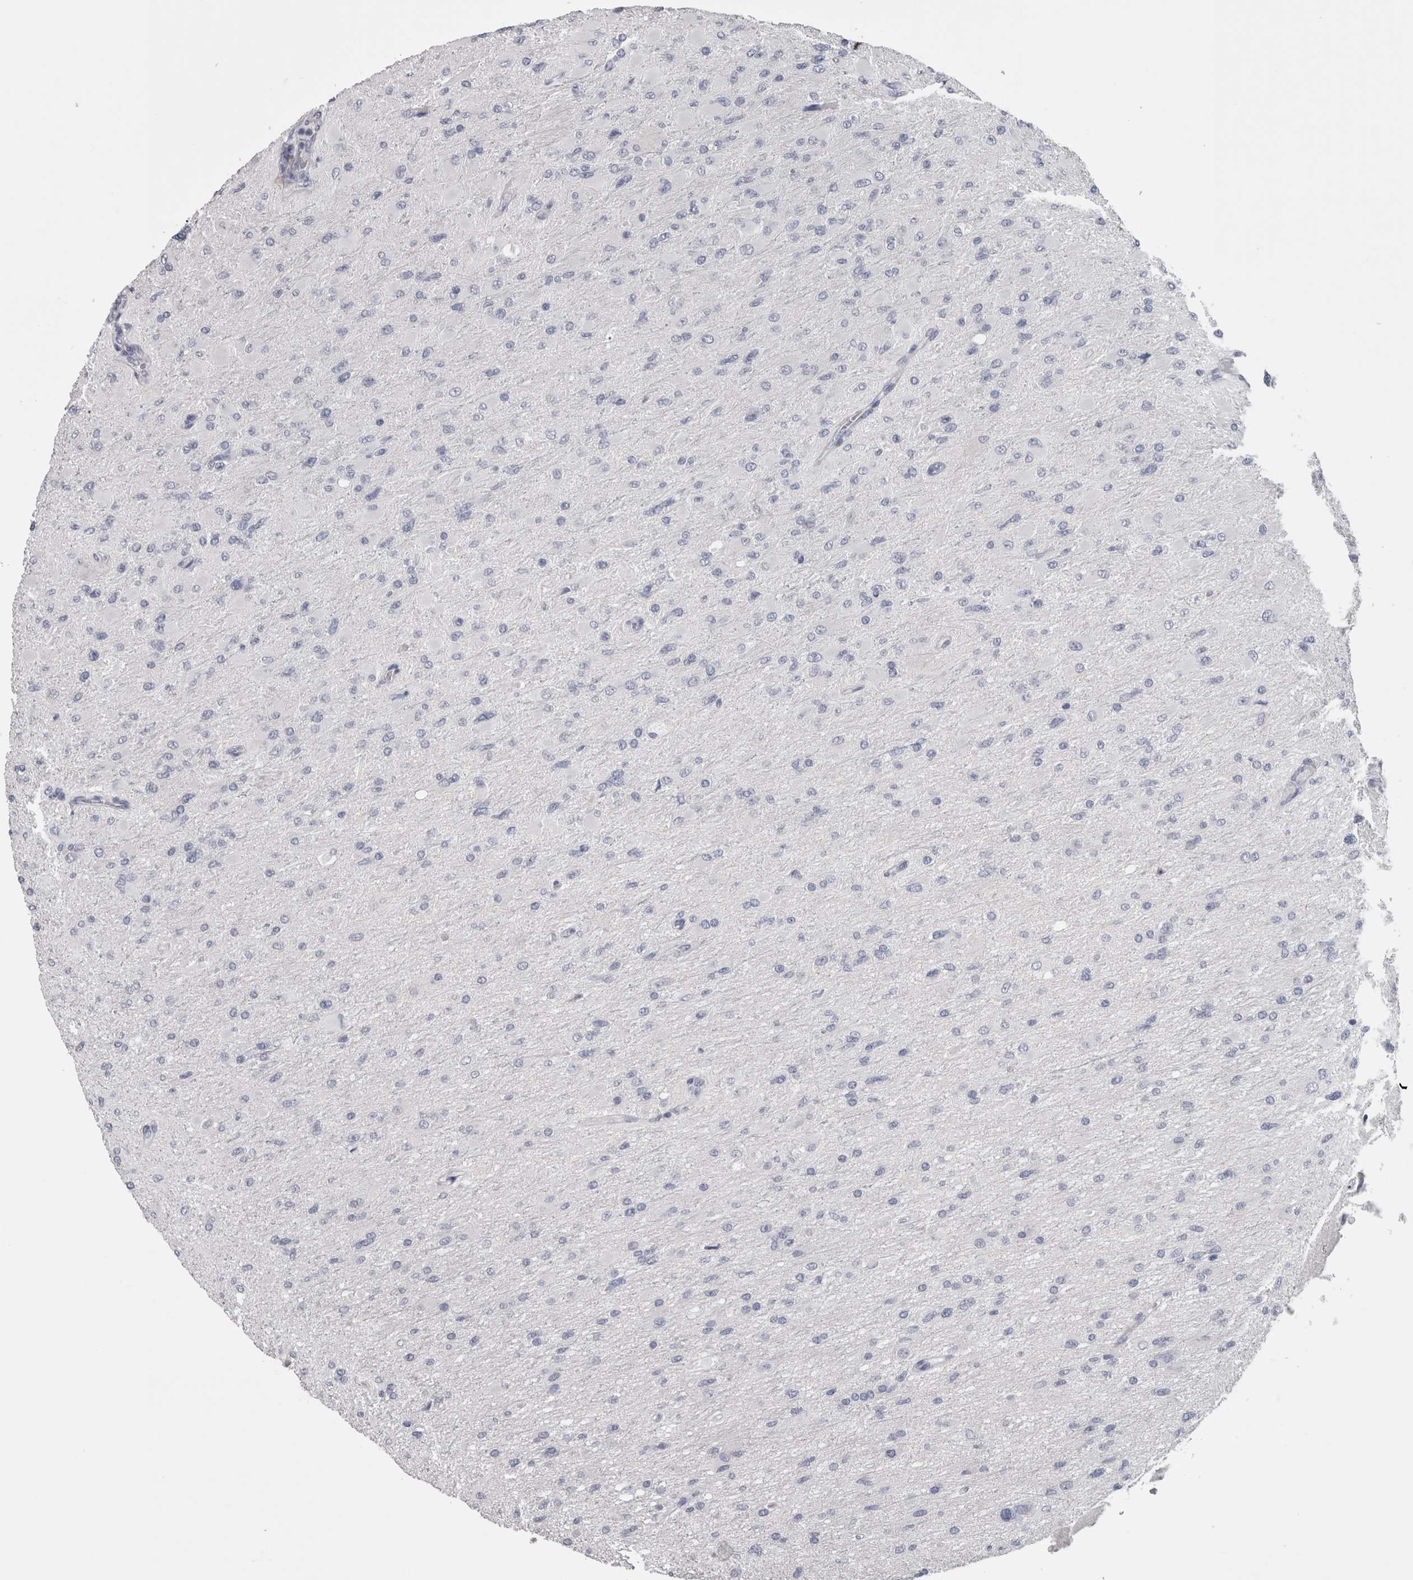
{"staining": {"intensity": "negative", "quantity": "none", "location": "none"}, "tissue": "glioma", "cell_type": "Tumor cells", "image_type": "cancer", "snomed": [{"axis": "morphology", "description": "Glioma, malignant, High grade"}, {"axis": "topography", "description": "Cerebral cortex"}], "caption": "Protein analysis of glioma reveals no significant expression in tumor cells. The staining is performed using DAB (3,3'-diaminobenzidine) brown chromogen with nuclei counter-stained in using hematoxylin.", "gene": "CA8", "patient": {"sex": "female", "age": 36}}